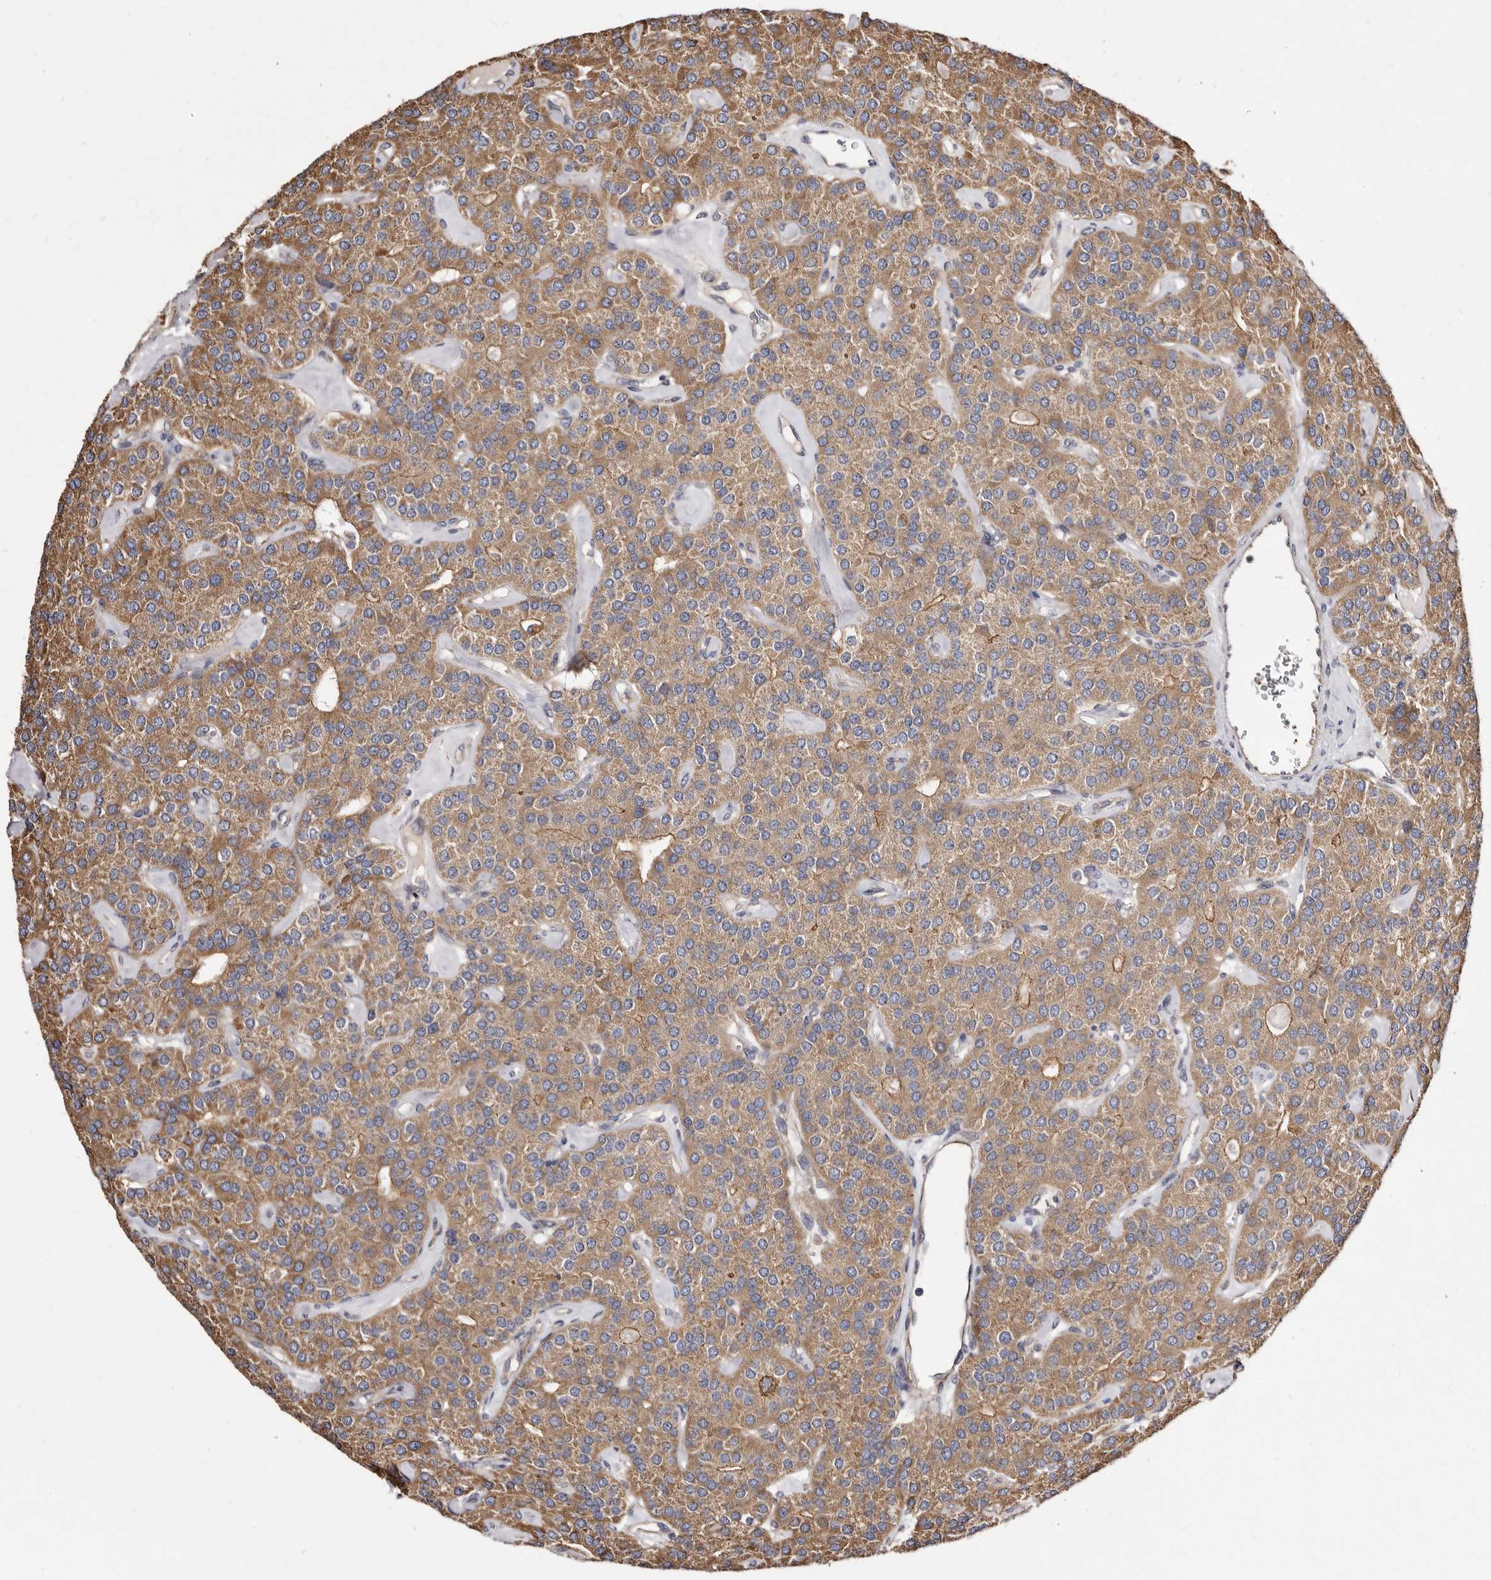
{"staining": {"intensity": "moderate", "quantity": ">75%", "location": "cytoplasmic/membranous"}, "tissue": "parathyroid gland", "cell_type": "Glandular cells", "image_type": "normal", "snomed": [{"axis": "morphology", "description": "Normal tissue, NOS"}, {"axis": "morphology", "description": "Adenoma, NOS"}, {"axis": "topography", "description": "Parathyroid gland"}], "caption": "Protein expression by immunohistochemistry reveals moderate cytoplasmic/membranous staining in about >75% of glandular cells in benign parathyroid gland.", "gene": "LUZP1", "patient": {"sex": "female", "age": 86}}